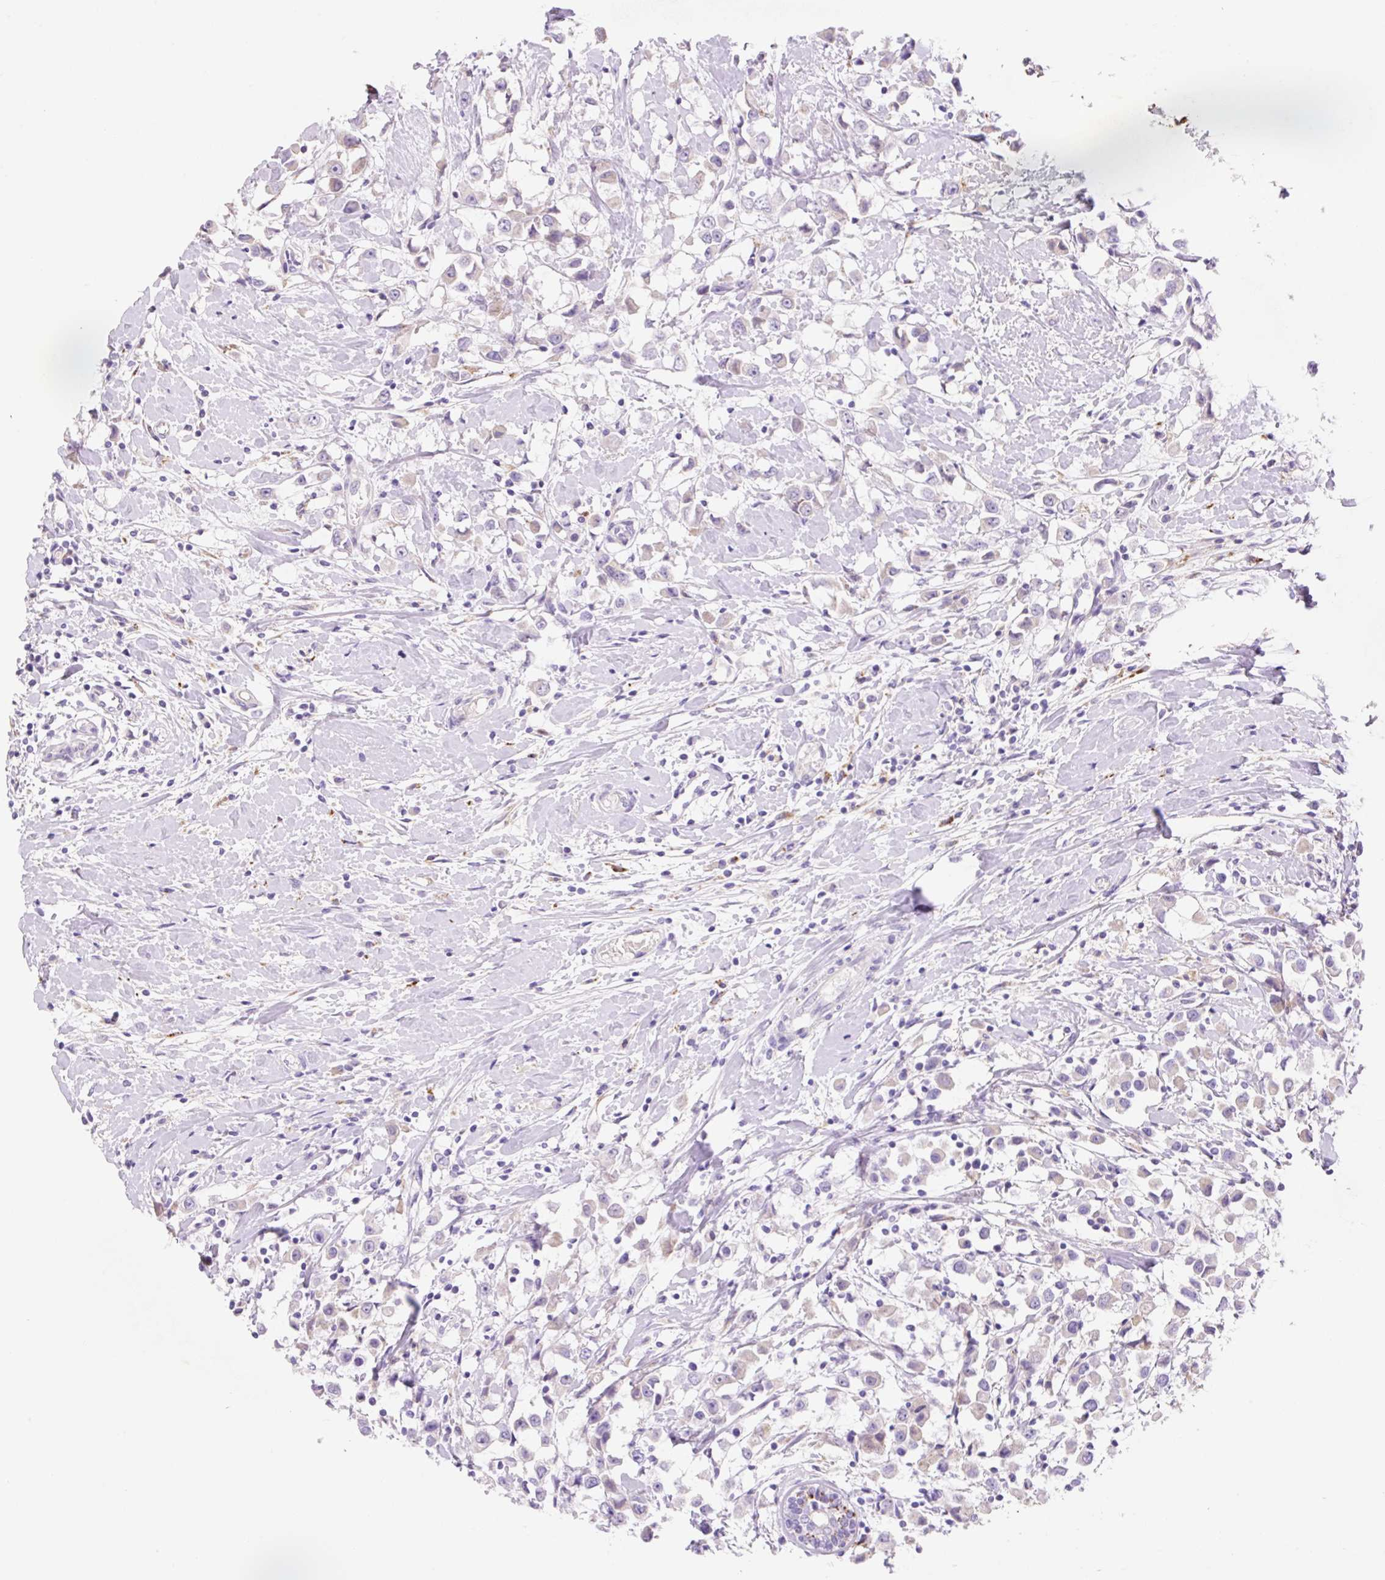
{"staining": {"intensity": "negative", "quantity": "none", "location": "none"}, "tissue": "breast cancer", "cell_type": "Tumor cells", "image_type": "cancer", "snomed": [{"axis": "morphology", "description": "Duct carcinoma"}, {"axis": "topography", "description": "Breast"}], "caption": "This is an IHC photomicrograph of breast cancer (infiltrating ductal carcinoma). There is no positivity in tumor cells.", "gene": "HEXA", "patient": {"sex": "female", "age": 61}}